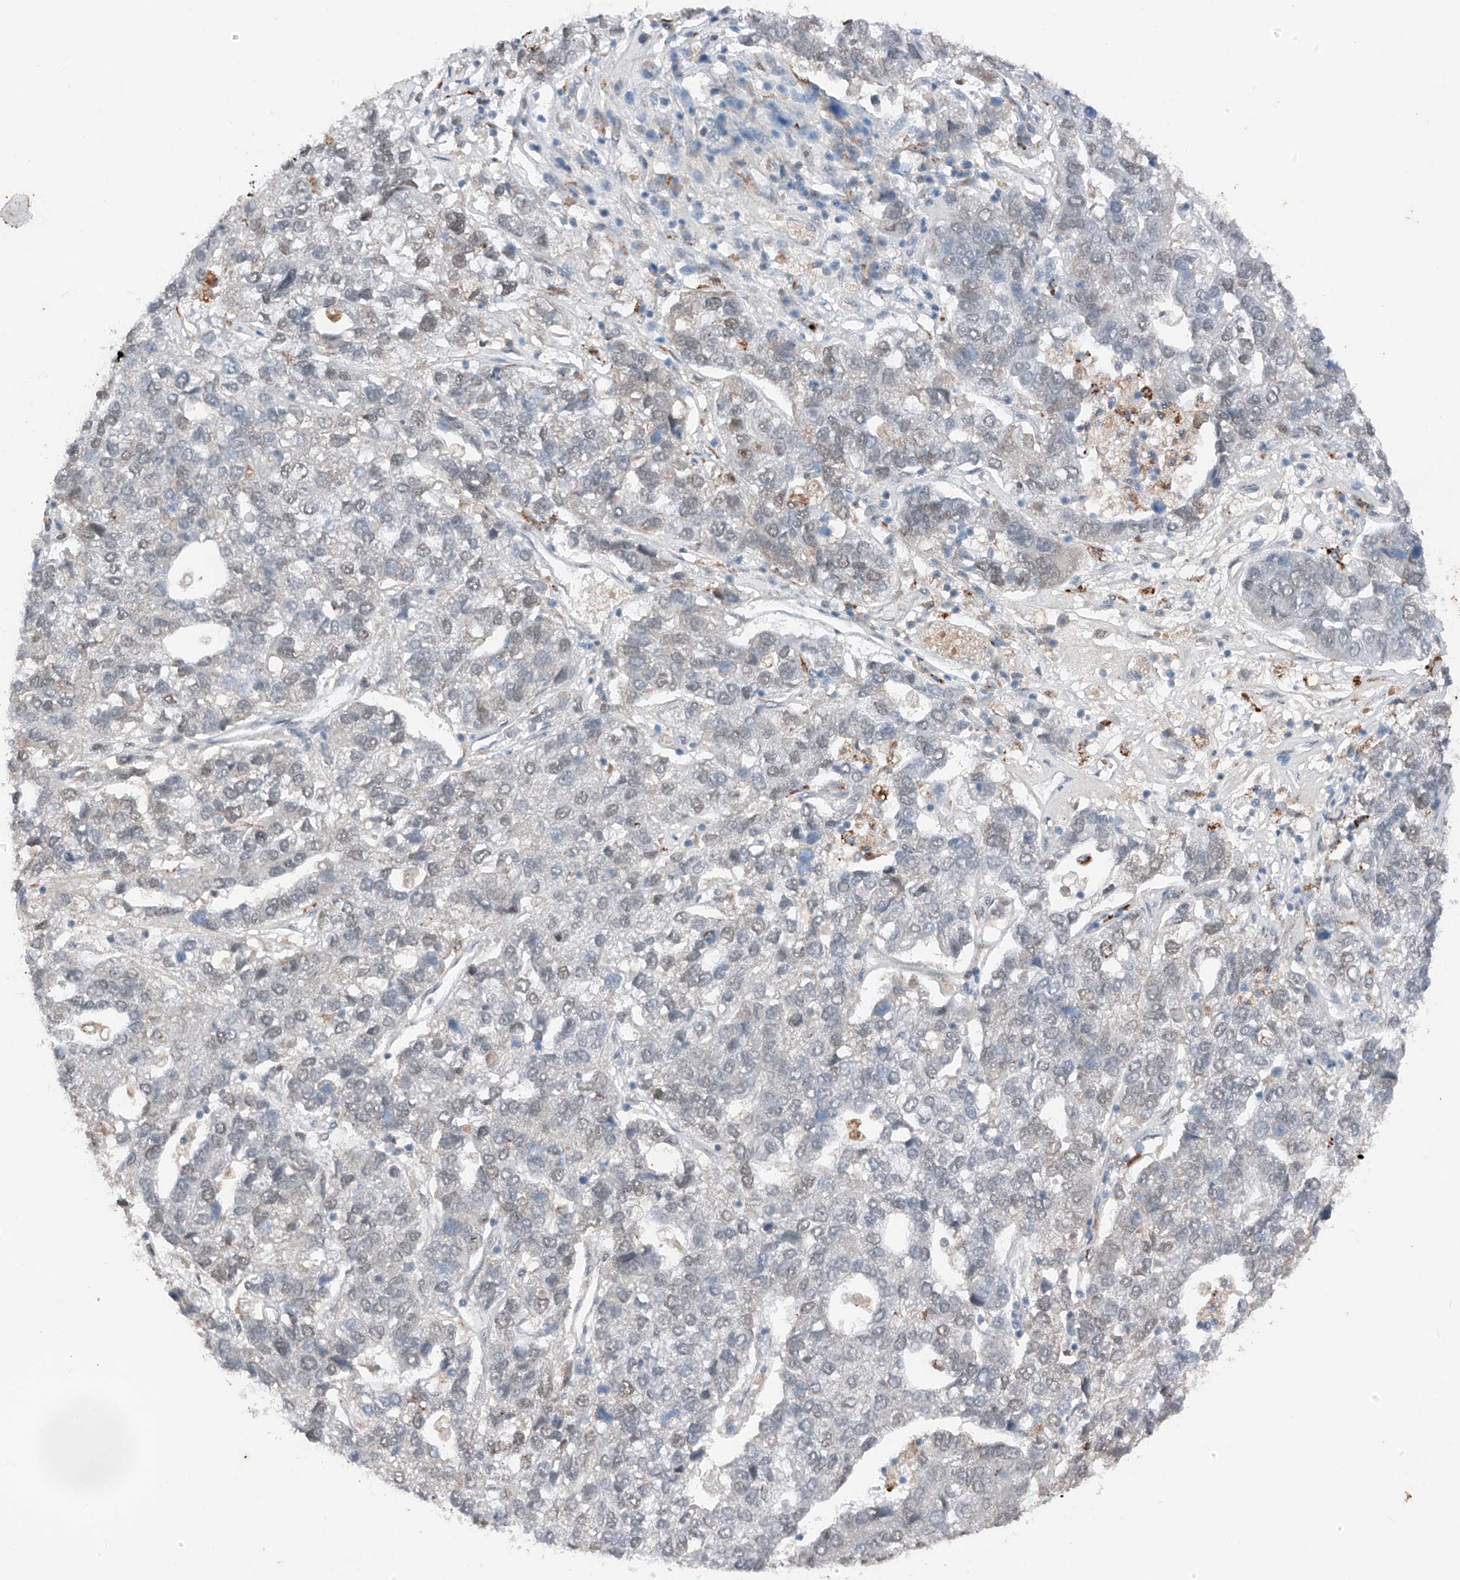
{"staining": {"intensity": "negative", "quantity": "none", "location": "none"}, "tissue": "pancreatic cancer", "cell_type": "Tumor cells", "image_type": "cancer", "snomed": [{"axis": "morphology", "description": "Adenocarcinoma, NOS"}, {"axis": "topography", "description": "Pancreas"}], "caption": "The micrograph exhibits no significant positivity in tumor cells of adenocarcinoma (pancreatic). The staining is performed using DAB brown chromogen with nuclei counter-stained in using hematoxylin.", "gene": "TBX4", "patient": {"sex": "female", "age": 61}}